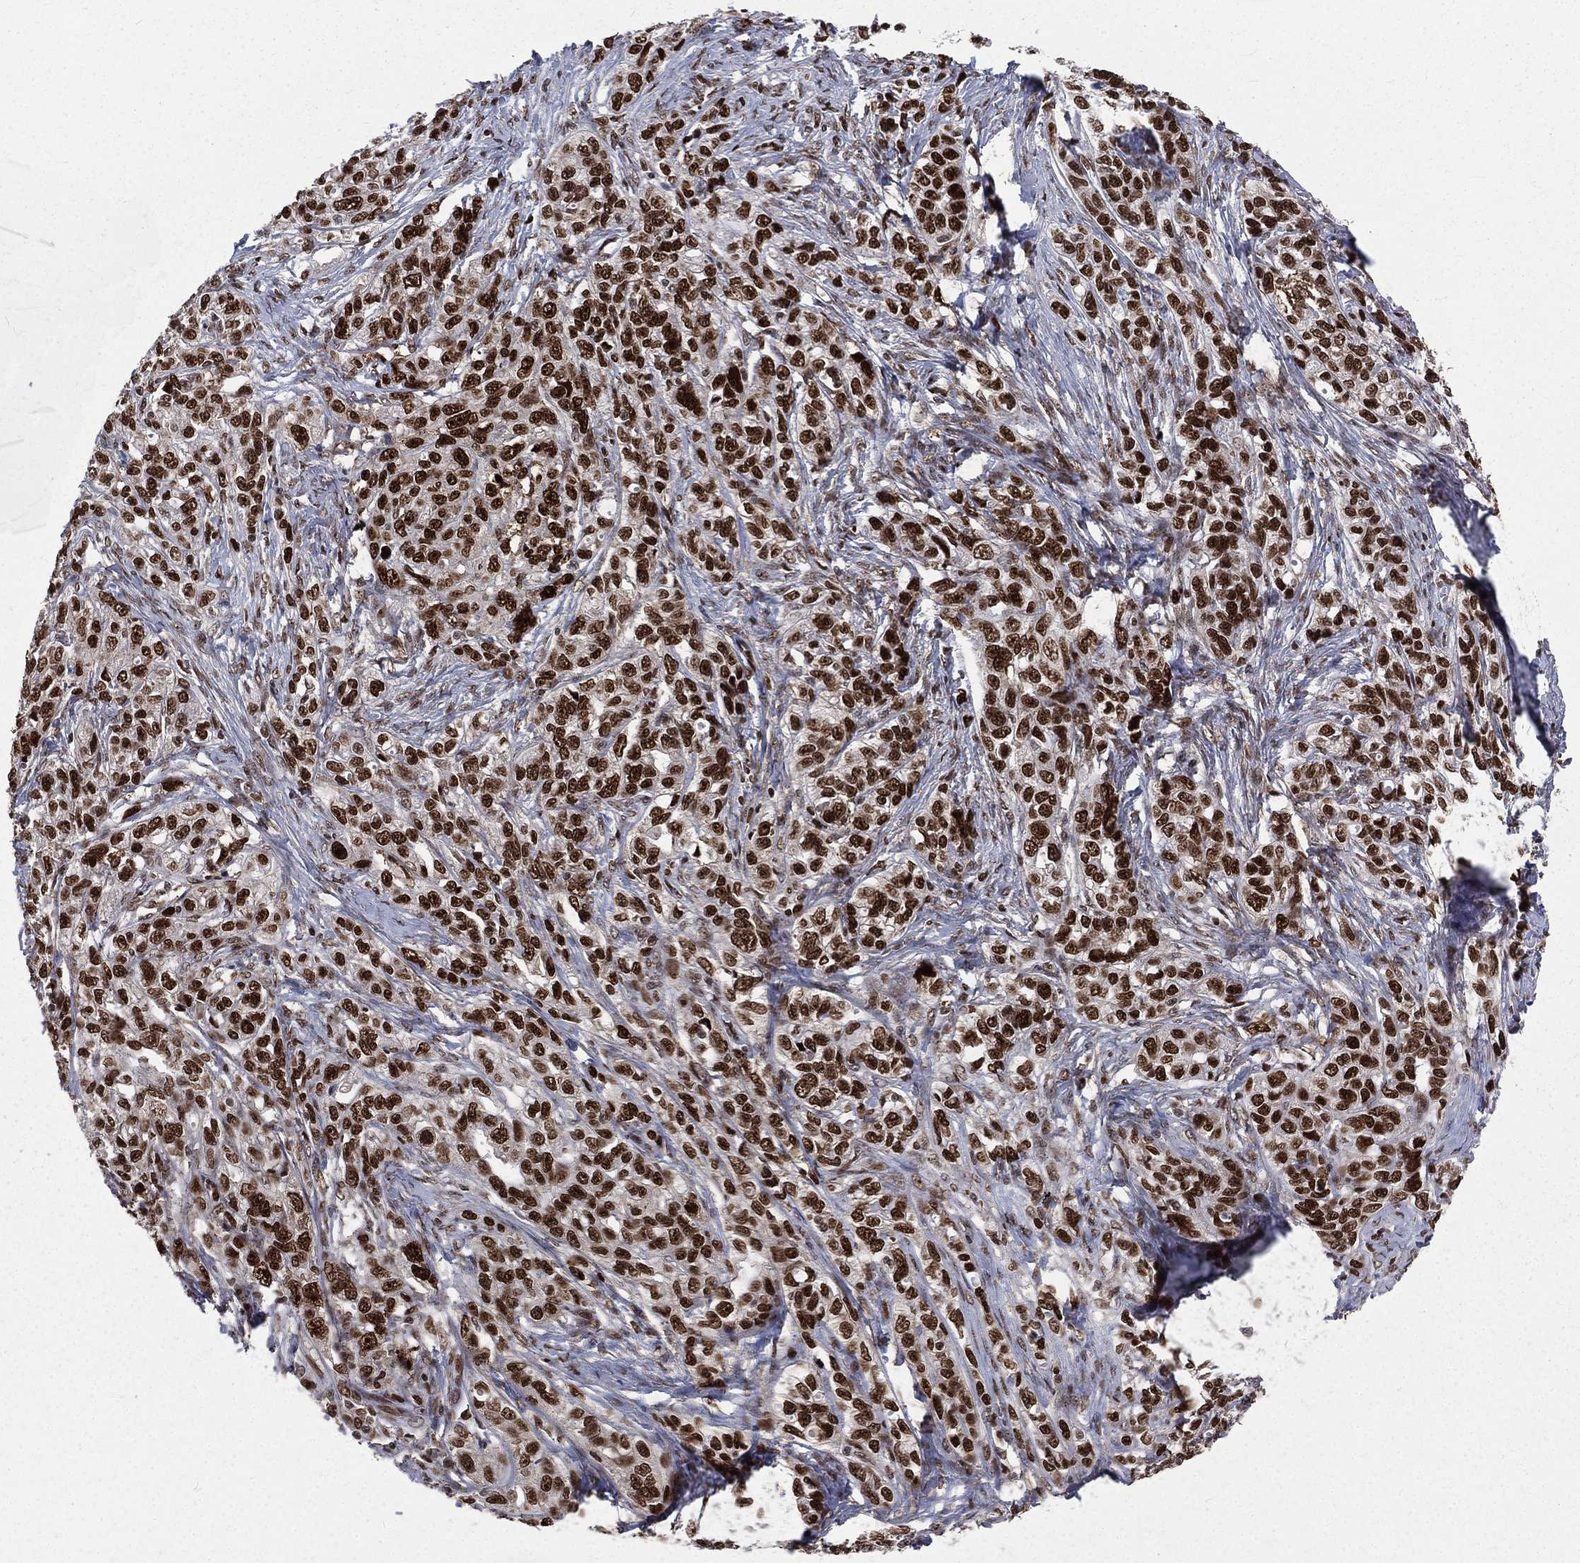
{"staining": {"intensity": "strong", "quantity": ">75%", "location": "nuclear"}, "tissue": "ovarian cancer", "cell_type": "Tumor cells", "image_type": "cancer", "snomed": [{"axis": "morphology", "description": "Cystadenocarcinoma, serous, NOS"}, {"axis": "topography", "description": "Ovary"}], "caption": "IHC of human ovarian serous cystadenocarcinoma displays high levels of strong nuclear expression in about >75% of tumor cells.", "gene": "POLB", "patient": {"sex": "female", "age": 71}}